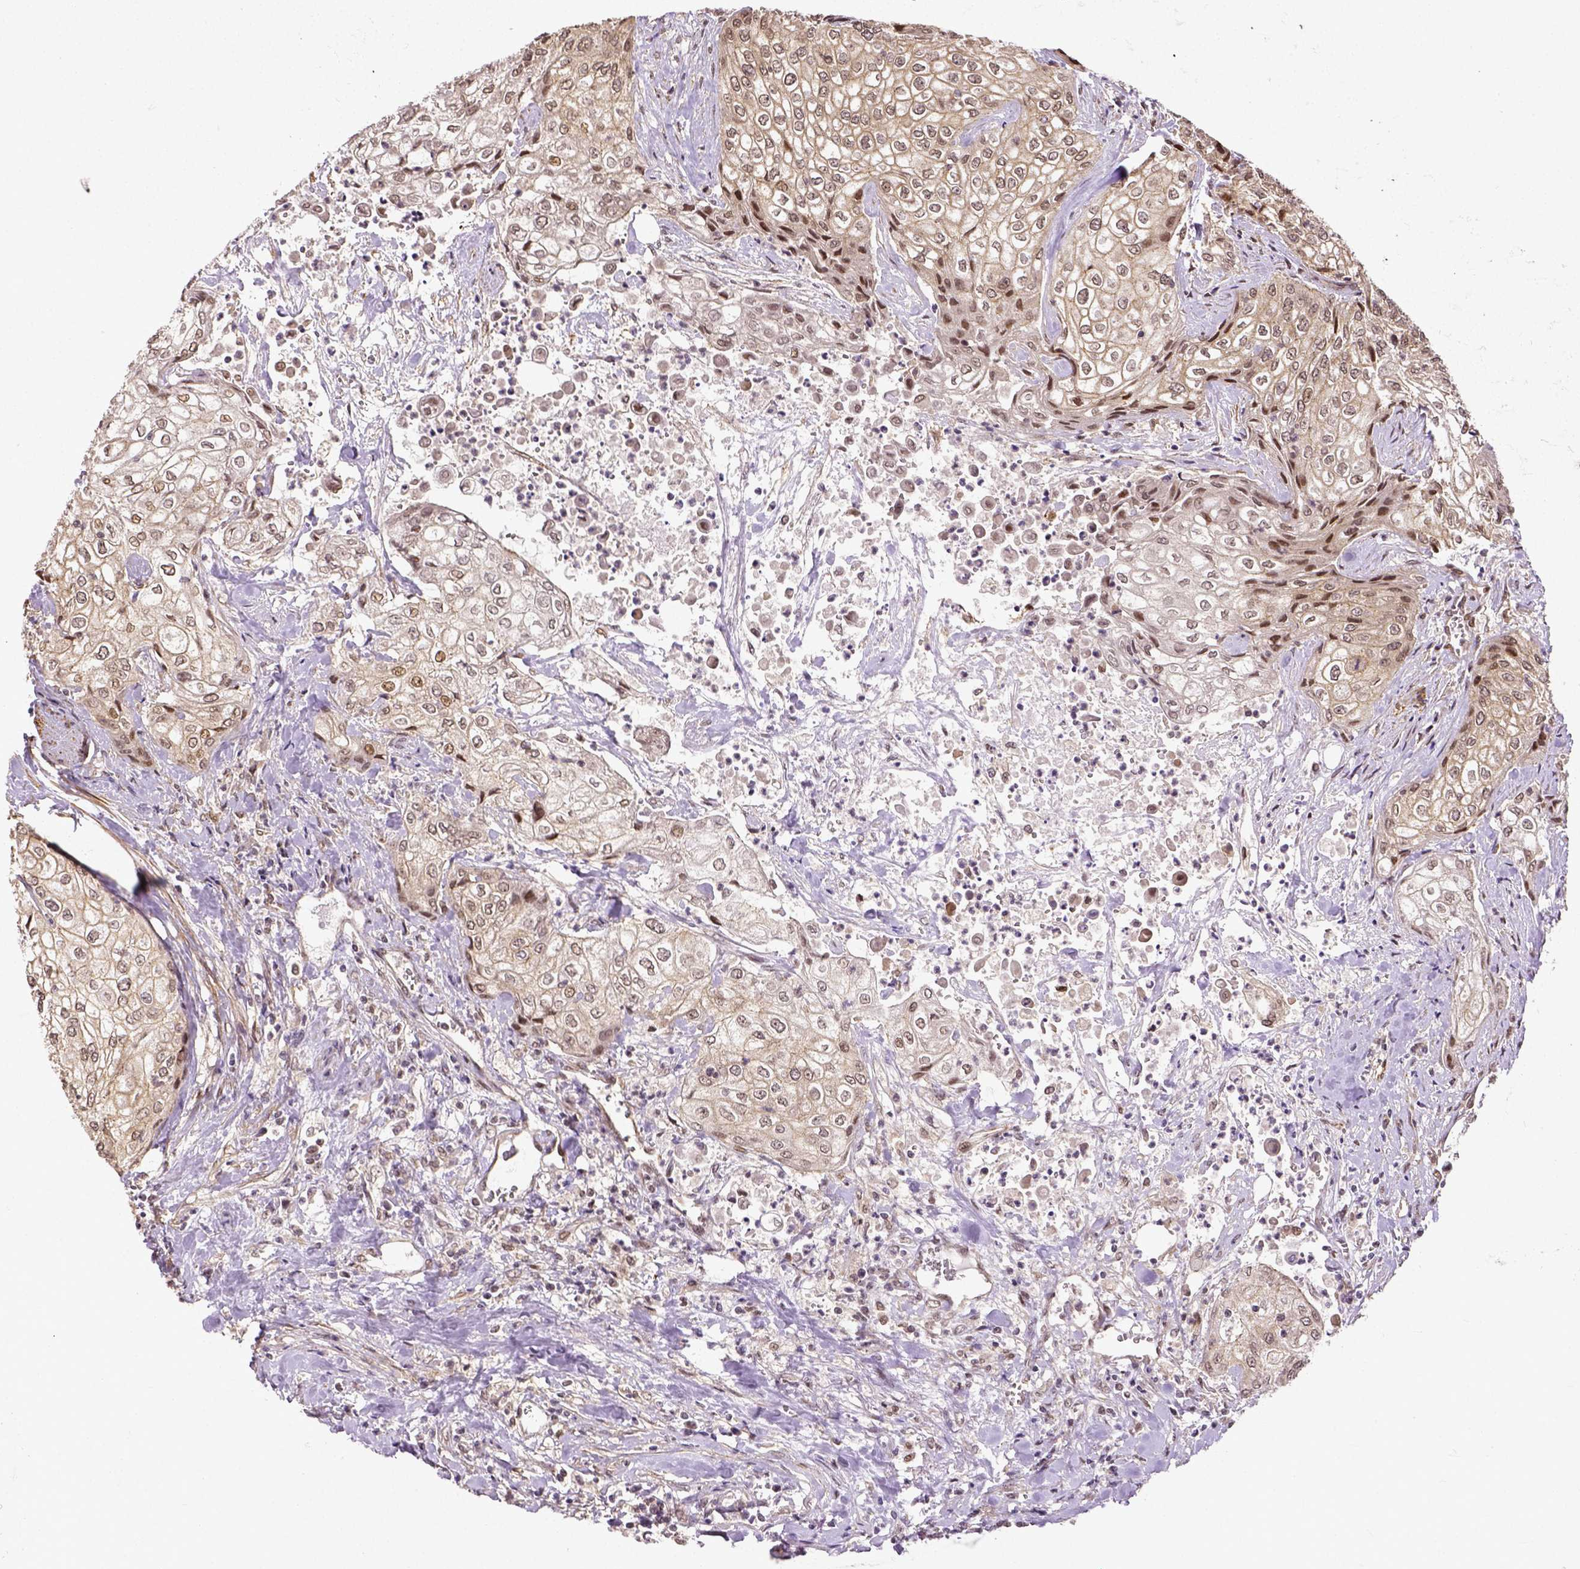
{"staining": {"intensity": "weak", "quantity": "25%-75%", "location": "cytoplasmic/membranous"}, "tissue": "urothelial cancer", "cell_type": "Tumor cells", "image_type": "cancer", "snomed": [{"axis": "morphology", "description": "Urothelial carcinoma, High grade"}, {"axis": "topography", "description": "Urinary bladder"}], "caption": "Protein expression by immunohistochemistry demonstrates weak cytoplasmic/membranous positivity in approximately 25%-75% of tumor cells in urothelial cancer.", "gene": "DICER1", "patient": {"sex": "male", "age": 62}}